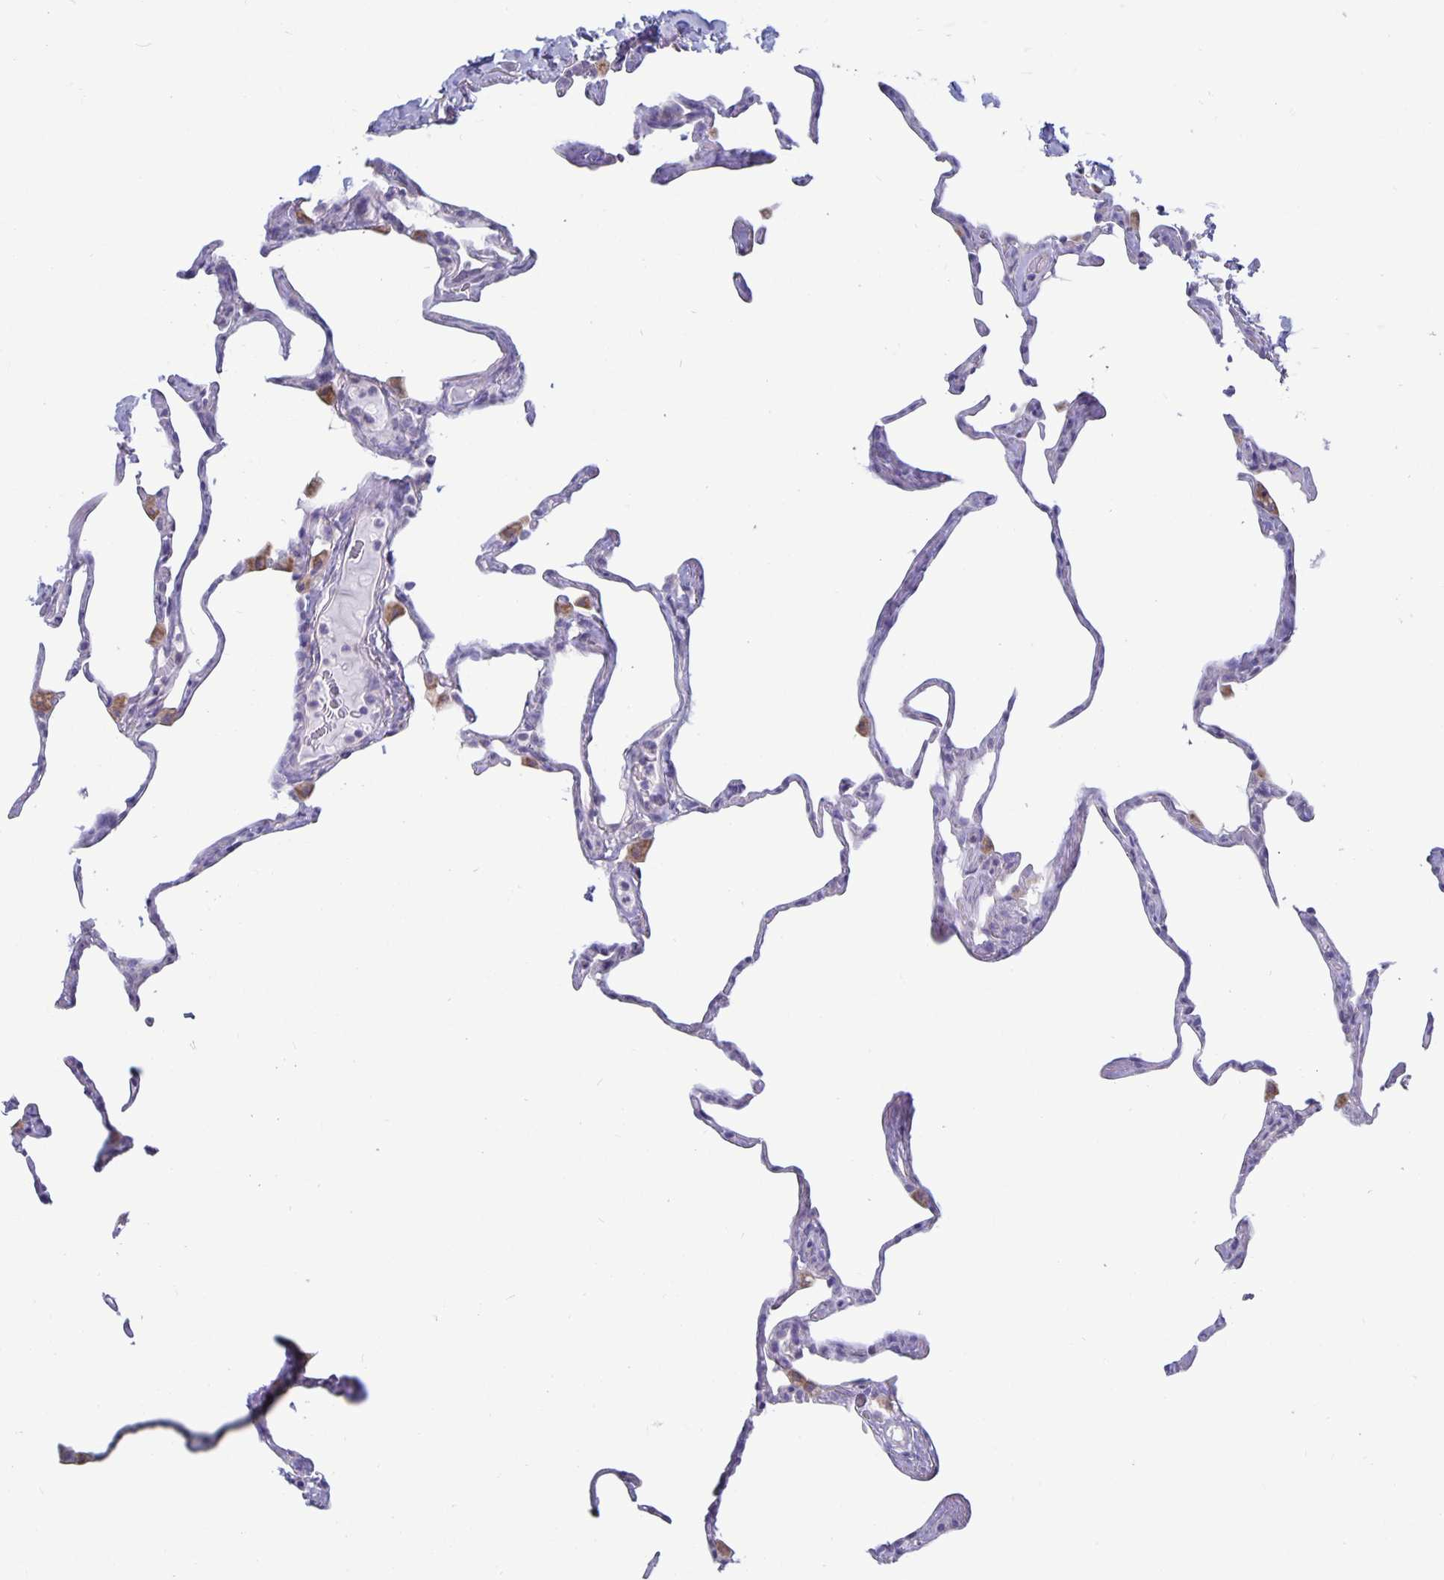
{"staining": {"intensity": "negative", "quantity": "none", "location": "none"}, "tissue": "lung", "cell_type": "Alveolar cells", "image_type": "normal", "snomed": [{"axis": "morphology", "description": "Normal tissue, NOS"}, {"axis": "topography", "description": "Lung"}], "caption": "The image exhibits no staining of alveolar cells in unremarkable lung.", "gene": "PLCB3", "patient": {"sex": "male", "age": 65}}